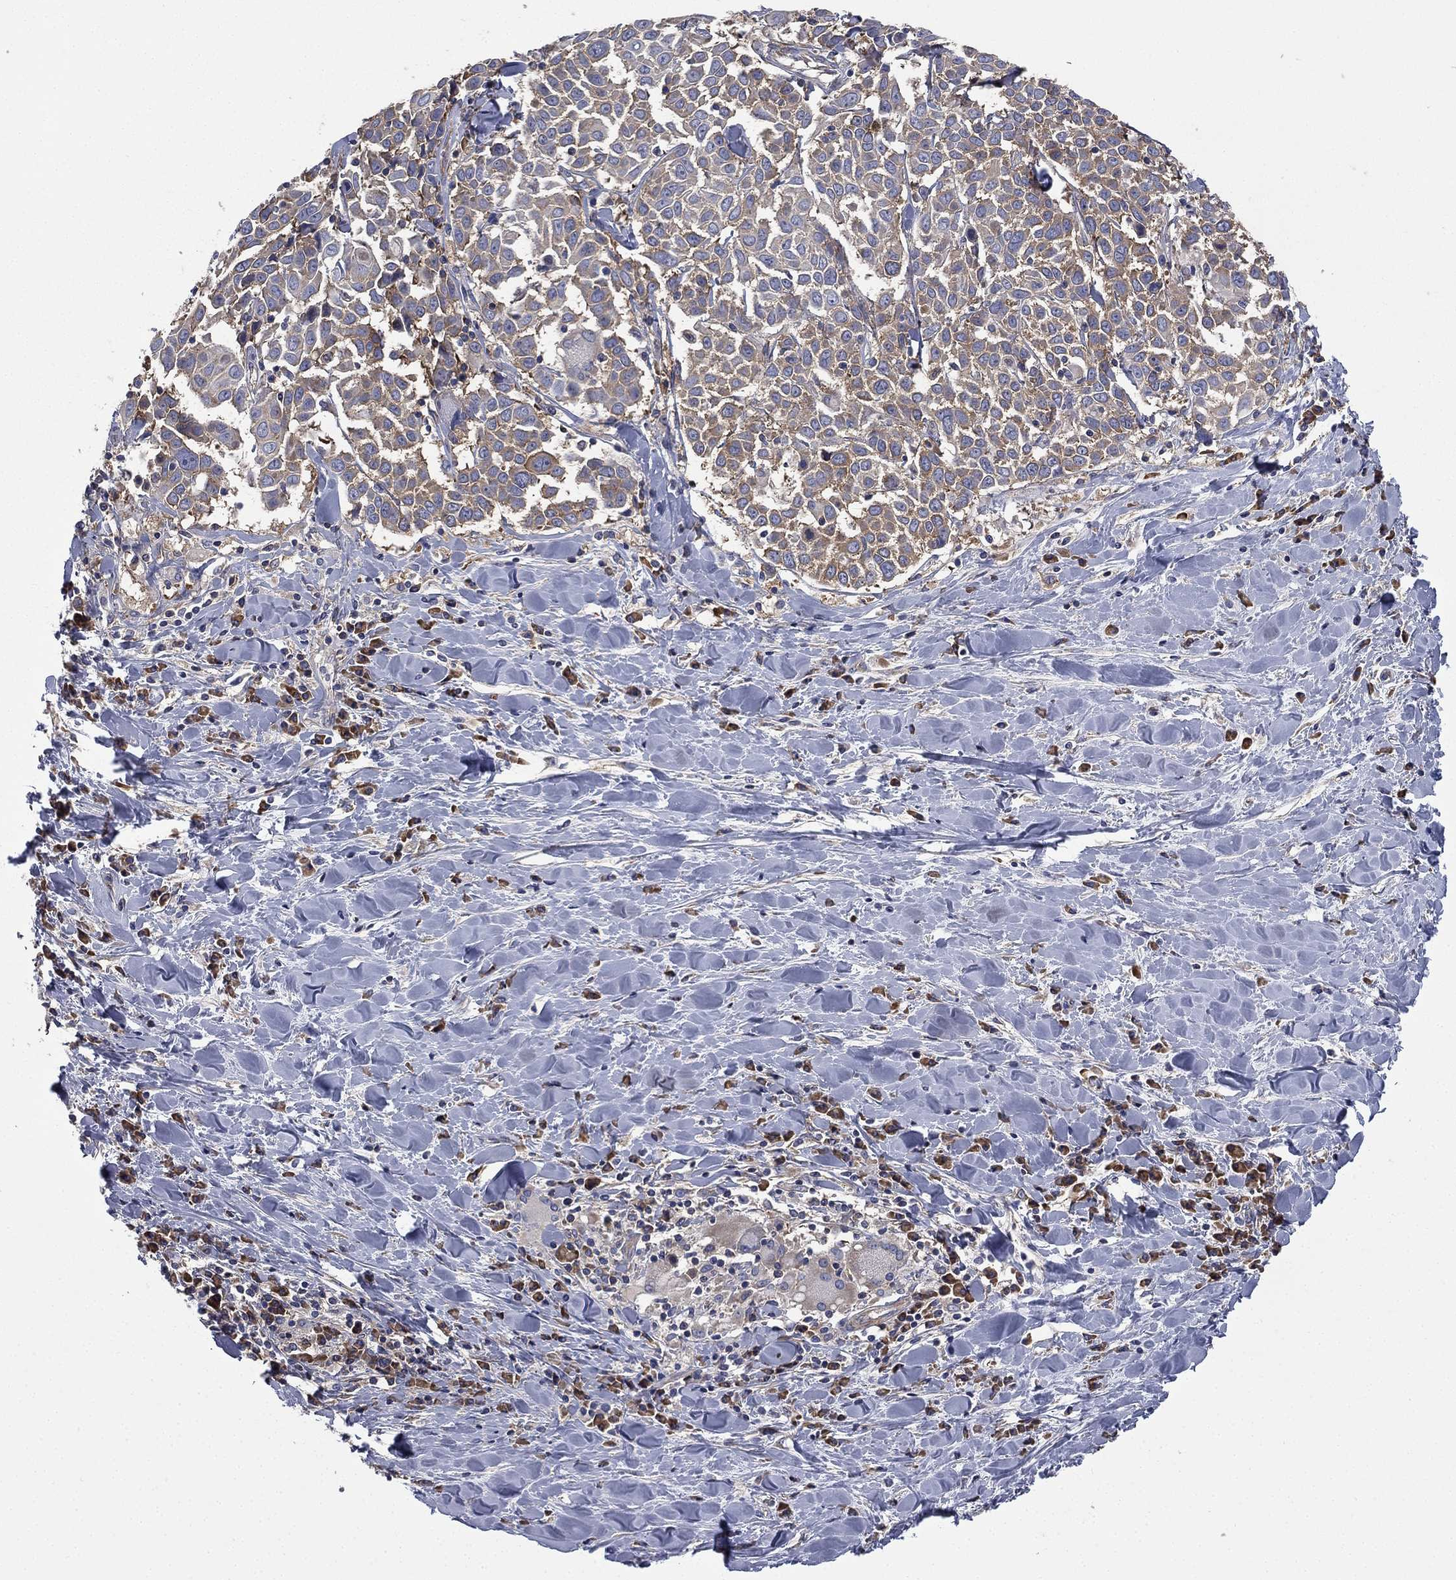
{"staining": {"intensity": "weak", "quantity": "25%-75%", "location": "cytoplasmic/membranous"}, "tissue": "lung cancer", "cell_type": "Tumor cells", "image_type": "cancer", "snomed": [{"axis": "morphology", "description": "Squamous cell carcinoma, NOS"}, {"axis": "topography", "description": "Lung"}], "caption": "Lung cancer (squamous cell carcinoma) tissue shows weak cytoplasmic/membranous staining in about 25%-75% of tumor cells, visualized by immunohistochemistry.", "gene": "FARSA", "patient": {"sex": "male", "age": 57}}